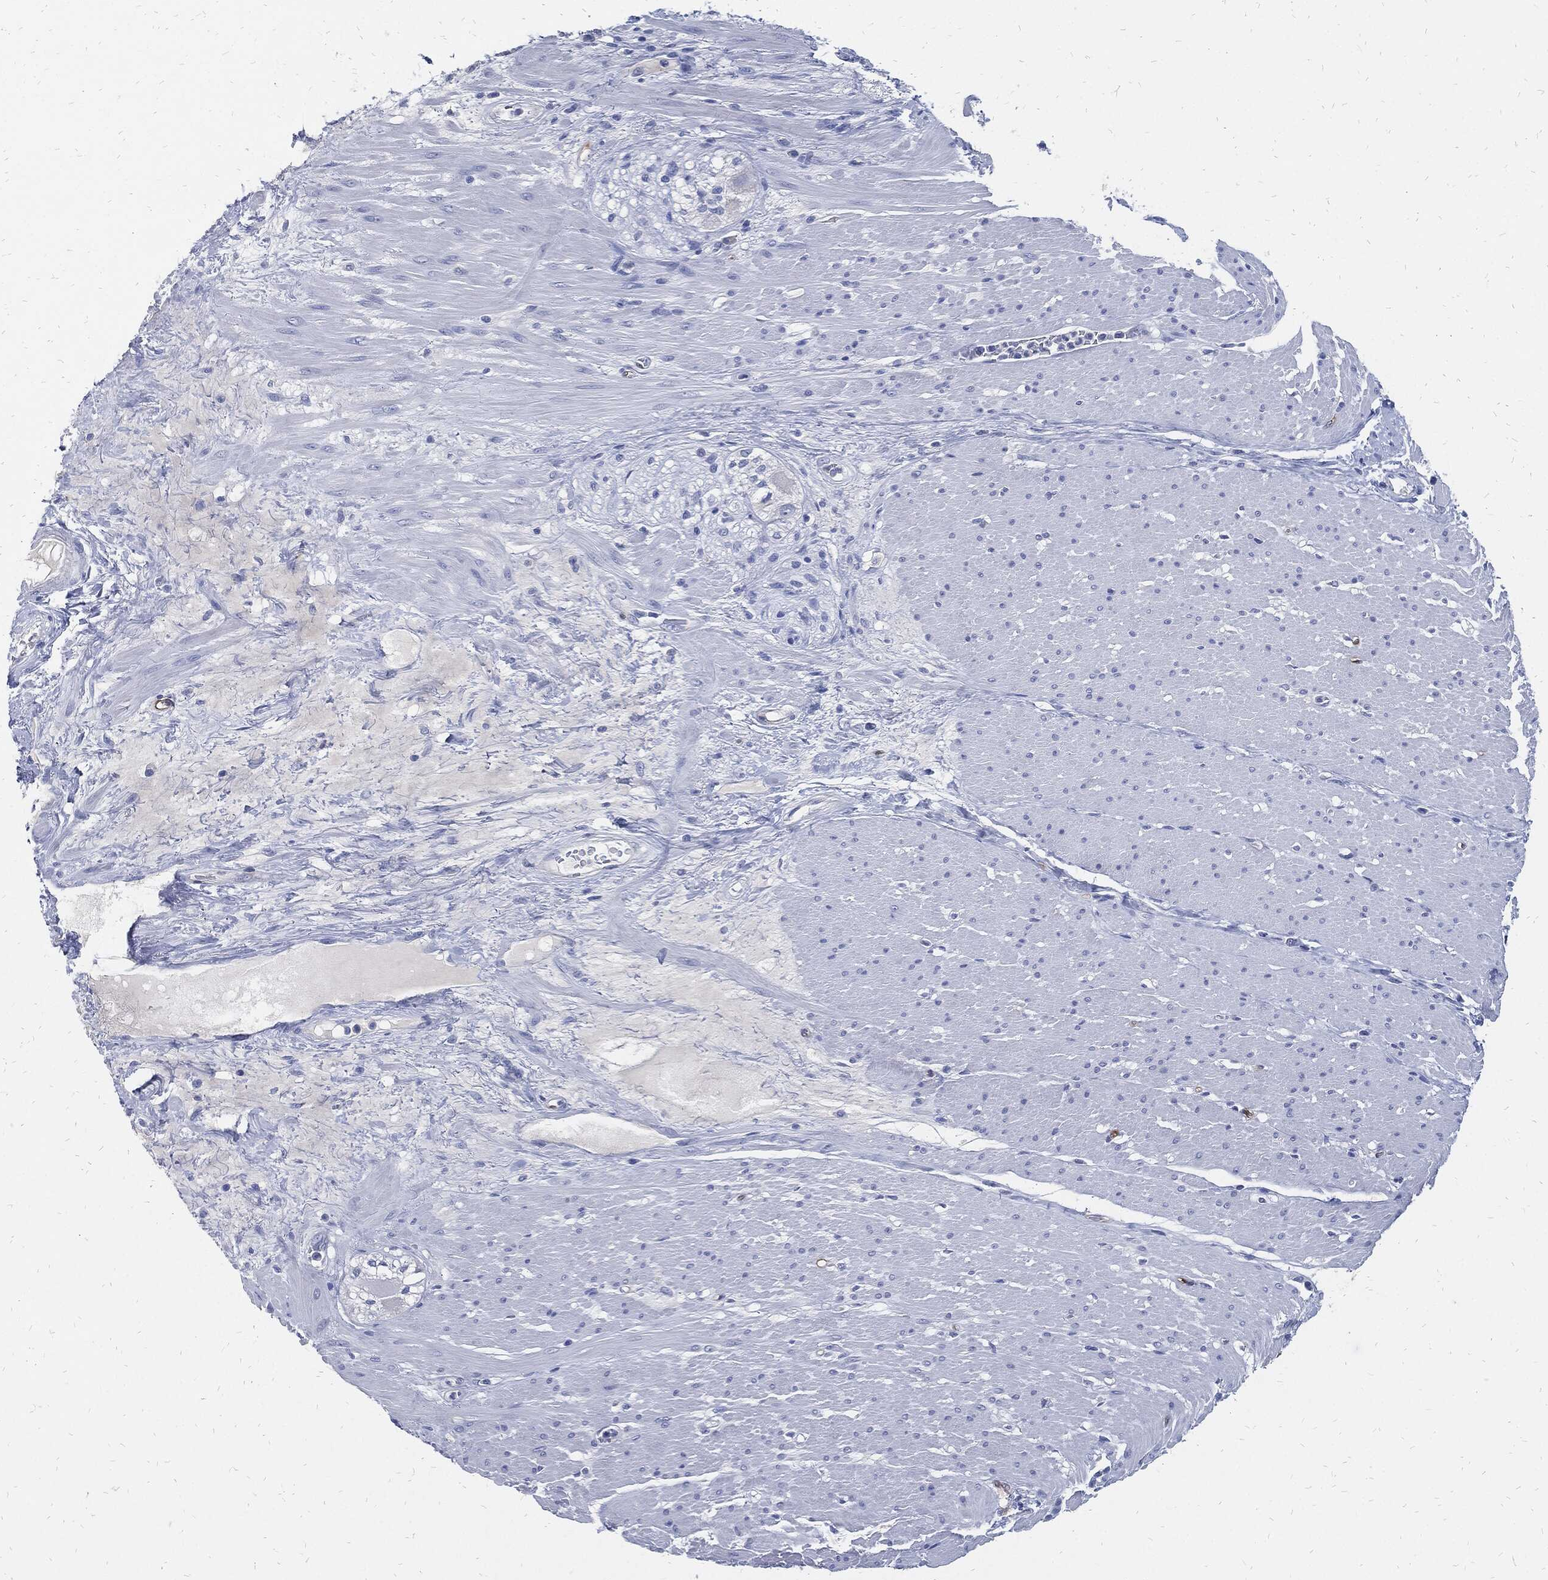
{"staining": {"intensity": "negative", "quantity": "none", "location": "none"}, "tissue": "smooth muscle", "cell_type": "Smooth muscle cells", "image_type": "normal", "snomed": [{"axis": "morphology", "description": "Normal tissue, NOS"}, {"axis": "topography", "description": "Soft tissue"}, {"axis": "topography", "description": "Smooth muscle"}], "caption": "Smooth muscle cells are negative for protein expression in unremarkable human smooth muscle. (DAB IHC with hematoxylin counter stain).", "gene": "FABP4", "patient": {"sex": "male", "age": 72}}